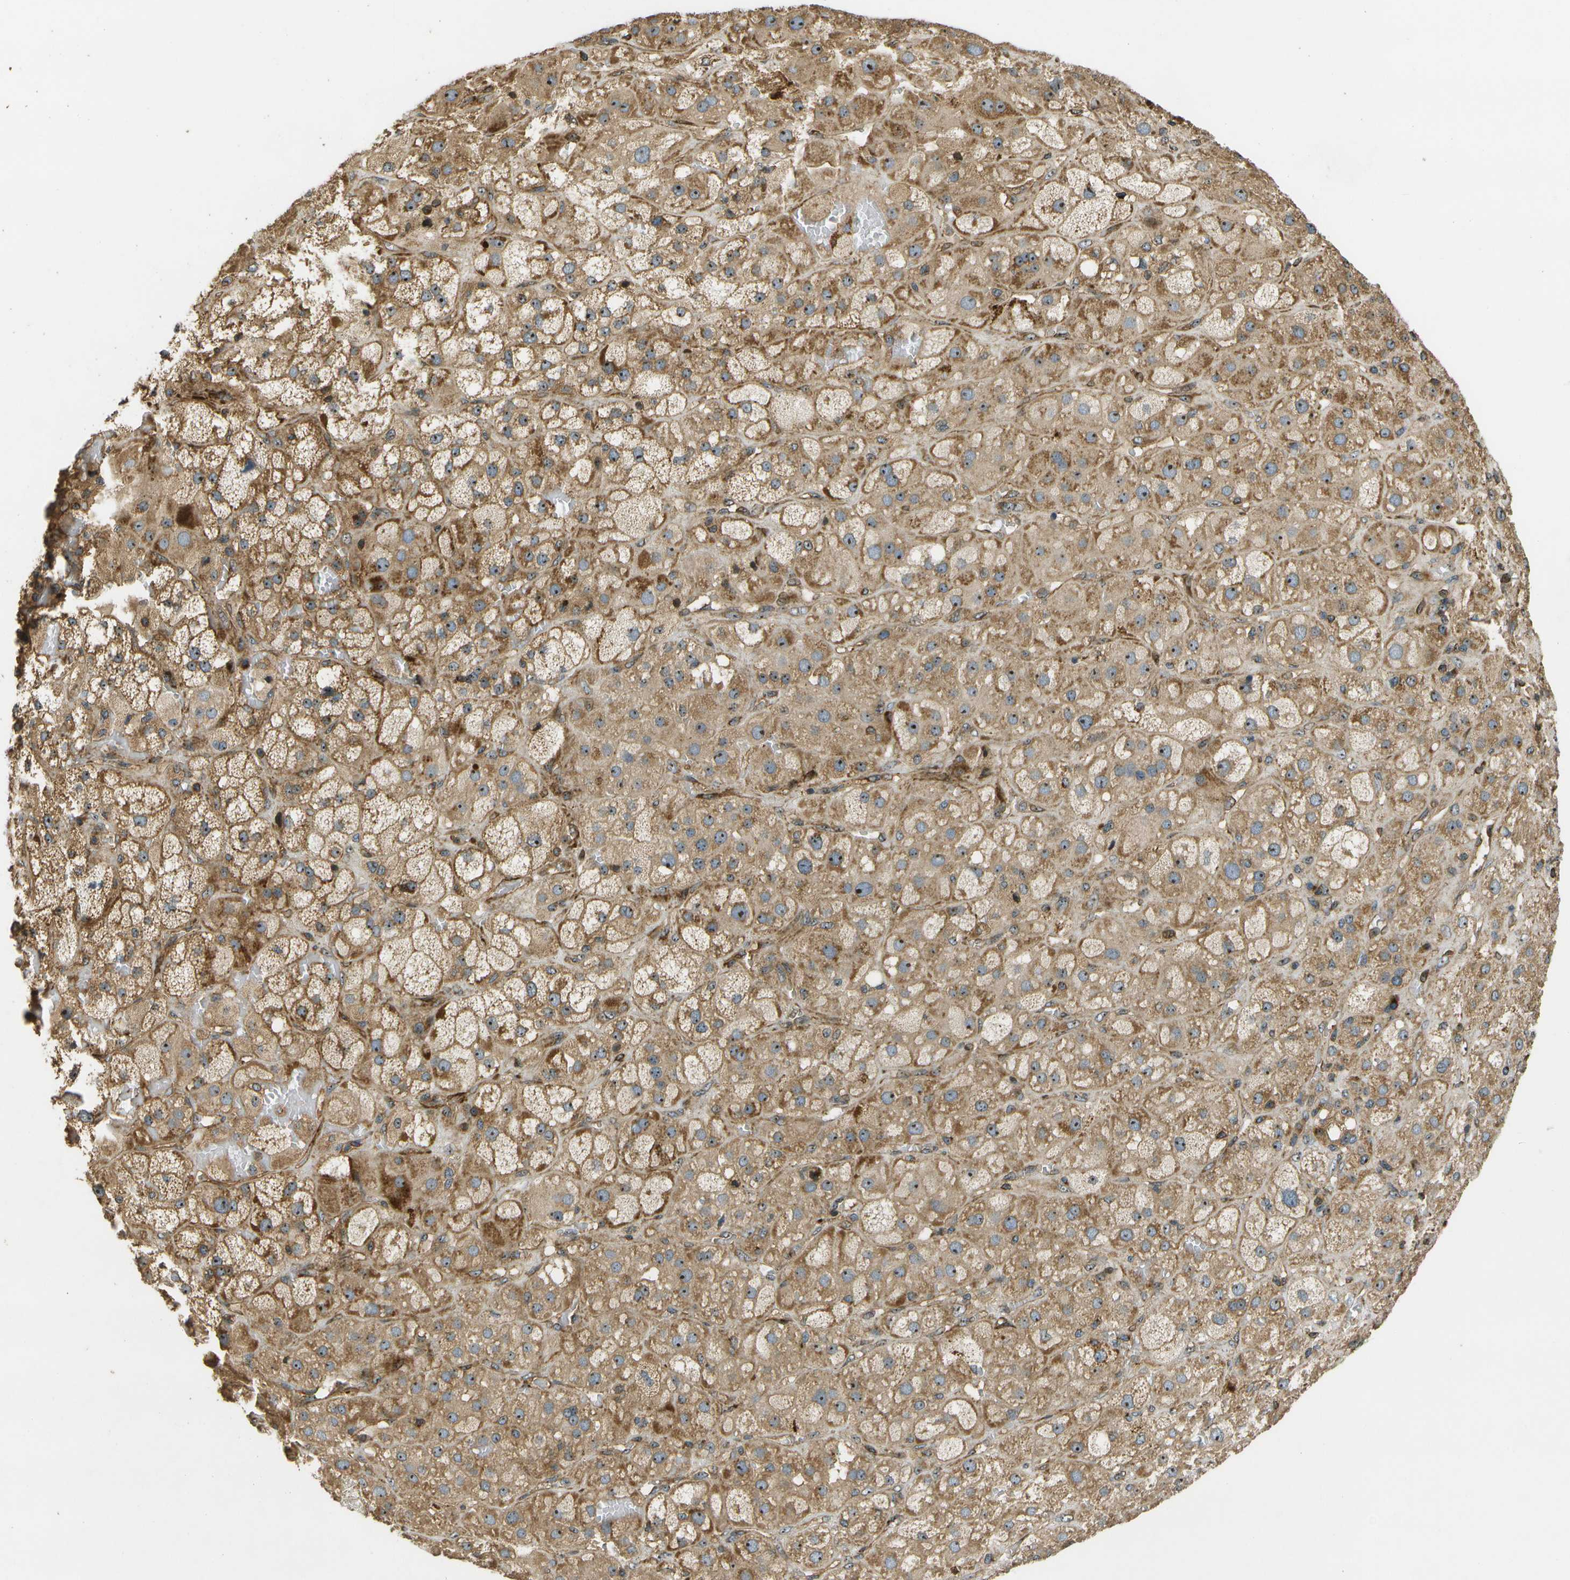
{"staining": {"intensity": "strong", "quantity": ">75%", "location": "cytoplasmic/membranous,nuclear"}, "tissue": "adrenal gland", "cell_type": "Glandular cells", "image_type": "normal", "snomed": [{"axis": "morphology", "description": "Normal tissue, NOS"}, {"axis": "topography", "description": "Adrenal gland"}], "caption": "This is a histology image of immunohistochemistry staining of normal adrenal gland, which shows strong staining in the cytoplasmic/membranous,nuclear of glandular cells.", "gene": "LRP12", "patient": {"sex": "female", "age": 47}}